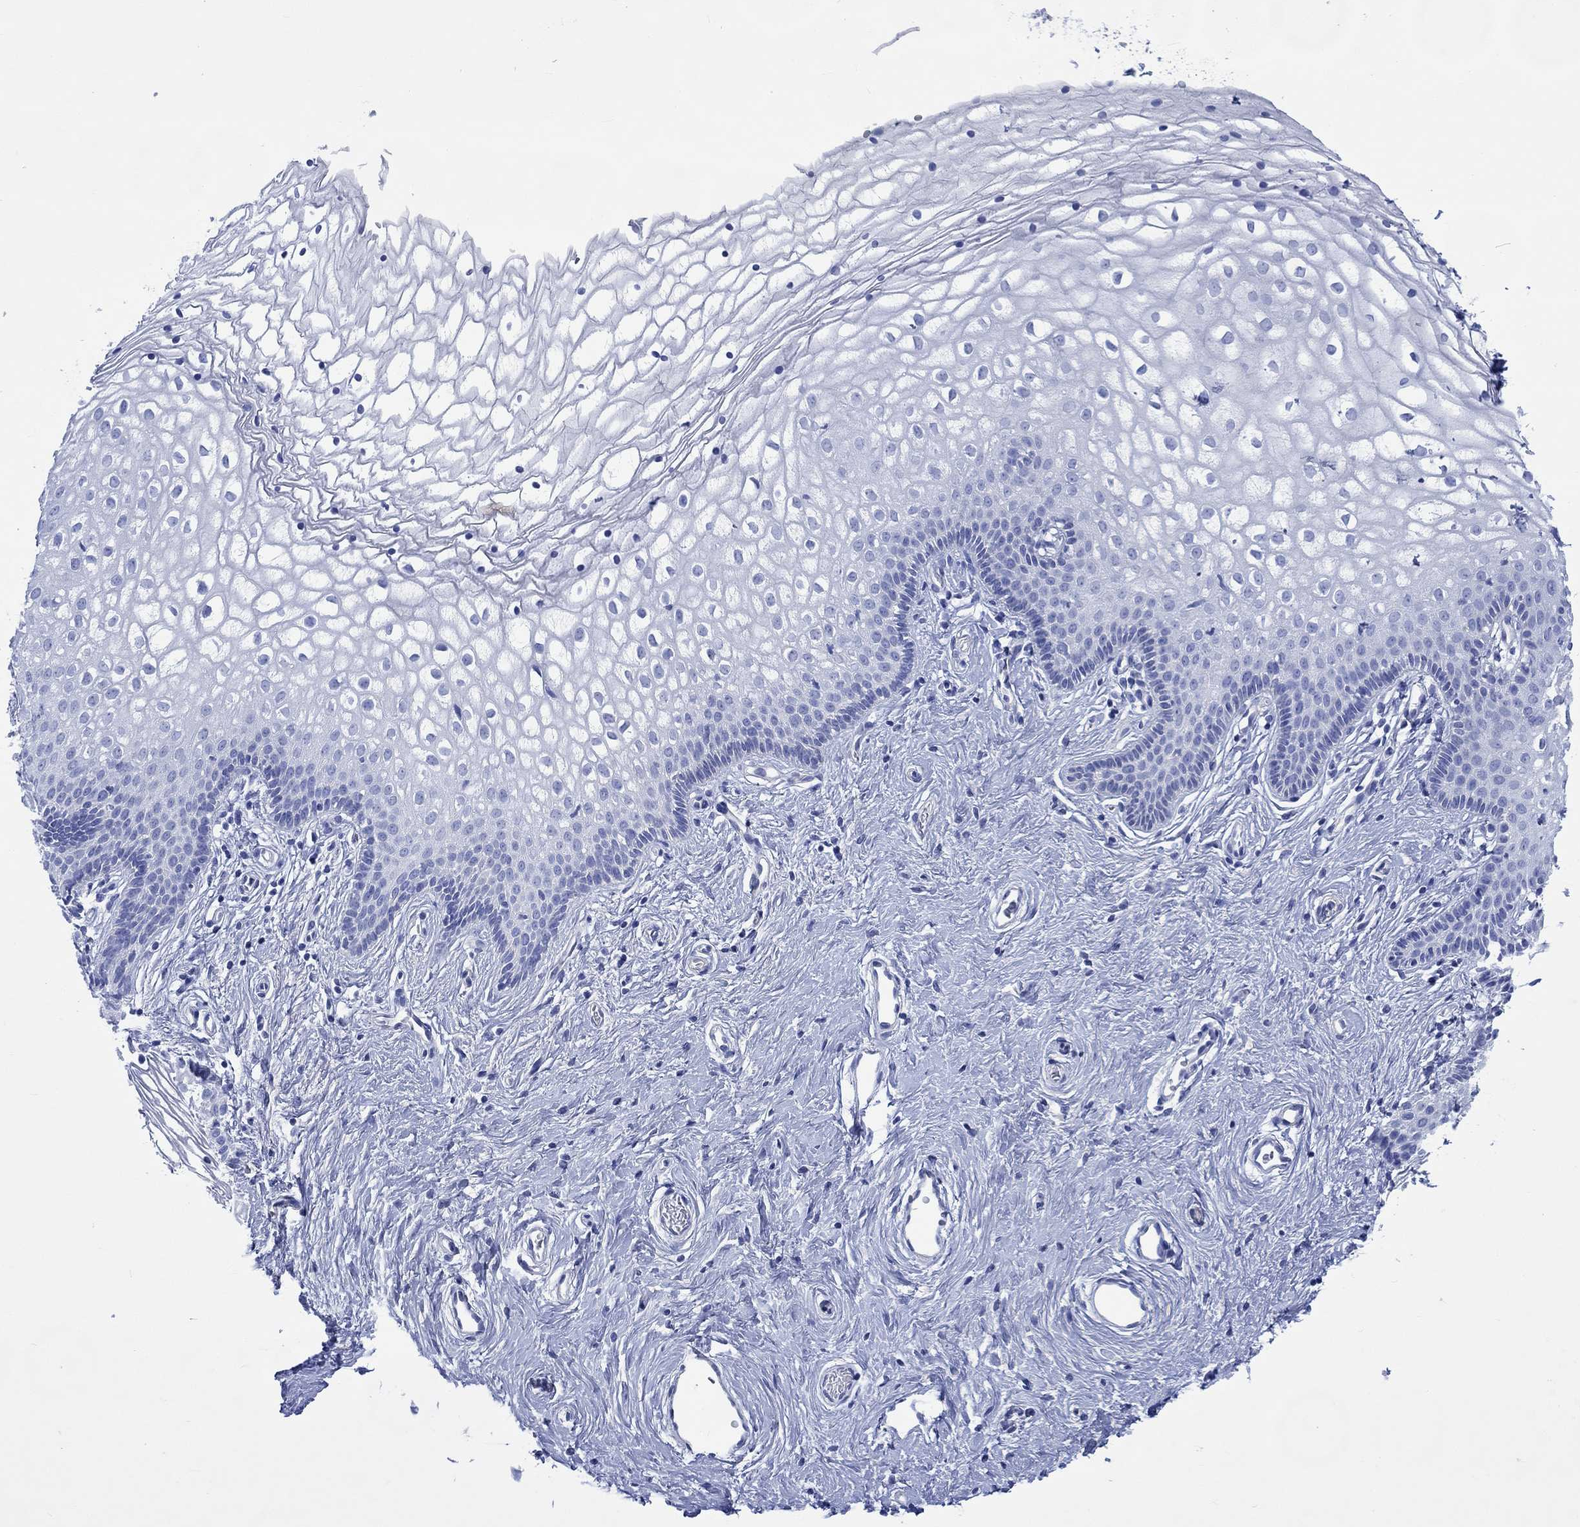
{"staining": {"intensity": "negative", "quantity": "none", "location": "none"}, "tissue": "vagina", "cell_type": "Squamous epithelial cells", "image_type": "normal", "snomed": [{"axis": "morphology", "description": "Normal tissue, NOS"}, {"axis": "topography", "description": "Vagina"}], "caption": "IHC of benign vagina displays no expression in squamous epithelial cells. (Stains: DAB immunohistochemistry with hematoxylin counter stain, Microscopy: brightfield microscopy at high magnification).", "gene": "CPLX1", "patient": {"sex": "female", "age": 36}}